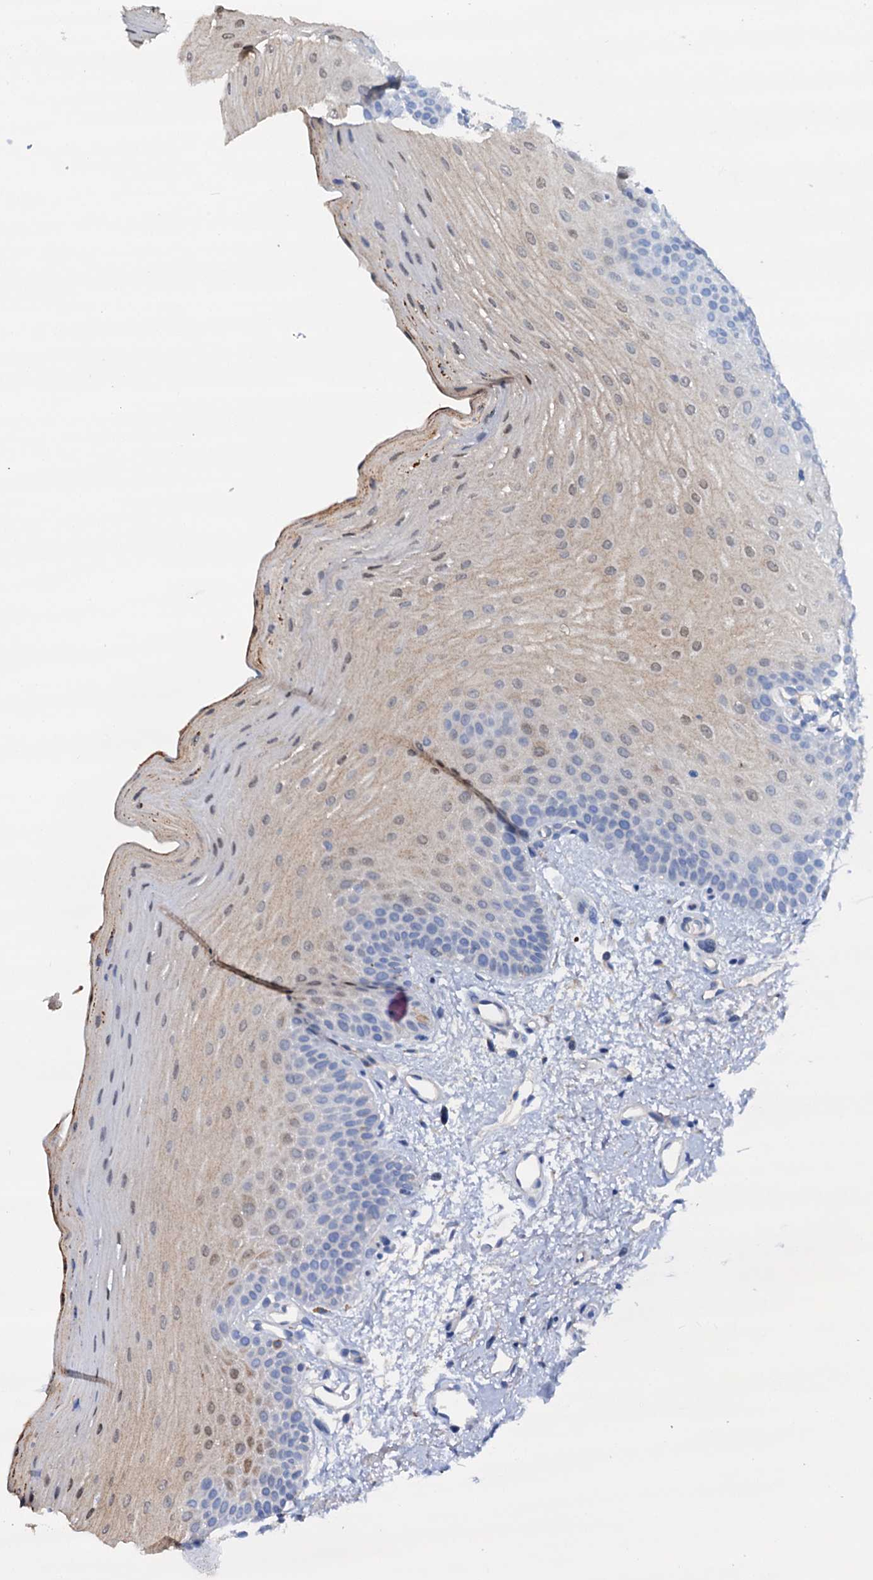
{"staining": {"intensity": "weak", "quantity": "<25%", "location": "nuclear"}, "tissue": "oral mucosa", "cell_type": "Squamous epithelial cells", "image_type": "normal", "snomed": [{"axis": "morphology", "description": "Normal tissue, NOS"}, {"axis": "topography", "description": "Oral tissue"}], "caption": "Squamous epithelial cells show no significant protein staining in normal oral mucosa. (Immunohistochemistry (ihc), brightfield microscopy, high magnification).", "gene": "RASSF9", "patient": {"sex": "male", "age": 68}}